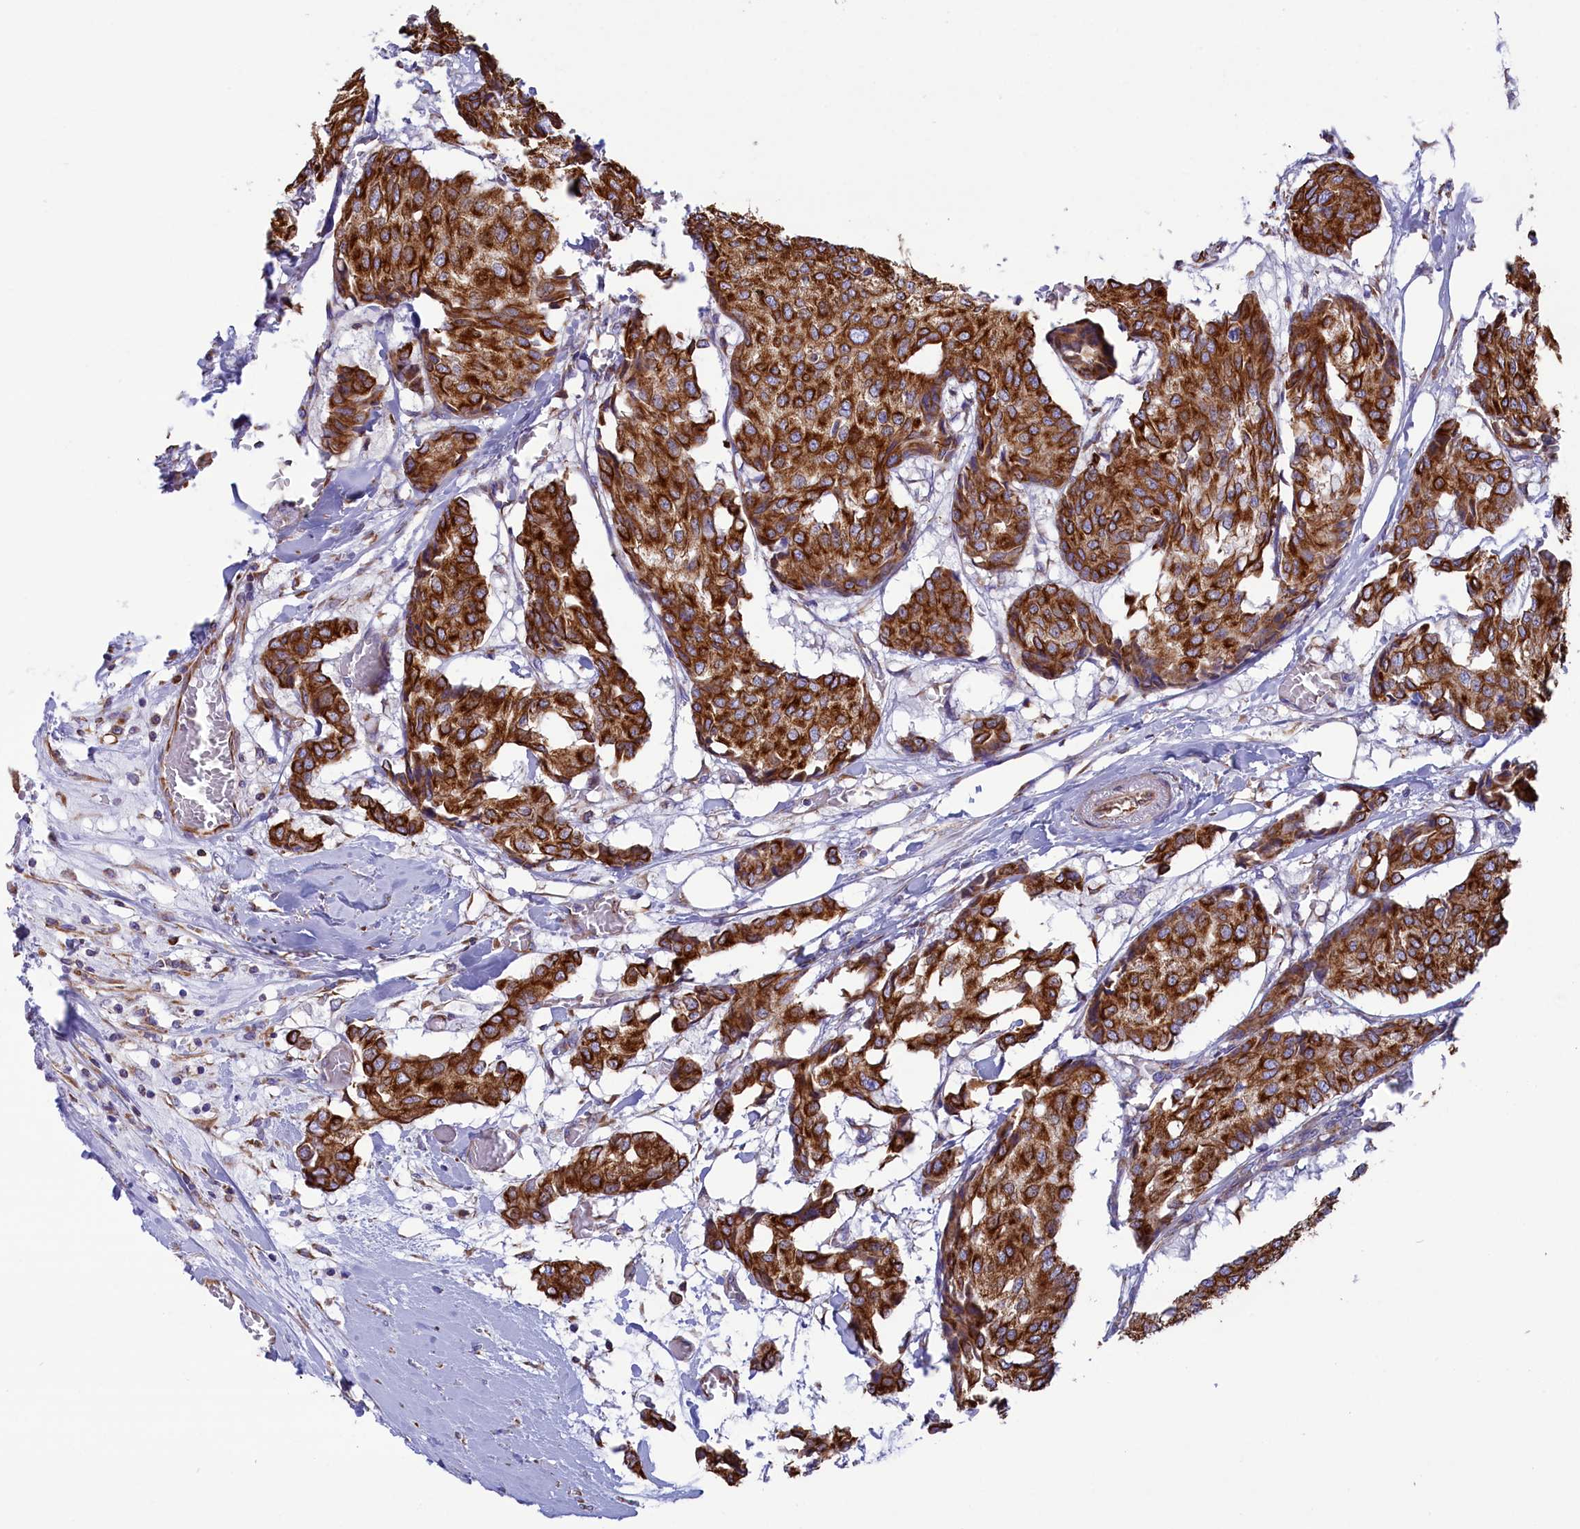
{"staining": {"intensity": "strong", "quantity": ">75%", "location": "cytoplasmic/membranous"}, "tissue": "breast cancer", "cell_type": "Tumor cells", "image_type": "cancer", "snomed": [{"axis": "morphology", "description": "Duct carcinoma"}, {"axis": "topography", "description": "Breast"}], "caption": "Approximately >75% of tumor cells in breast cancer (invasive ductal carcinoma) reveal strong cytoplasmic/membranous protein positivity as visualized by brown immunohistochemical staining.", "gene": "GATB", "patient": {"sex": "female", "age": 75}}